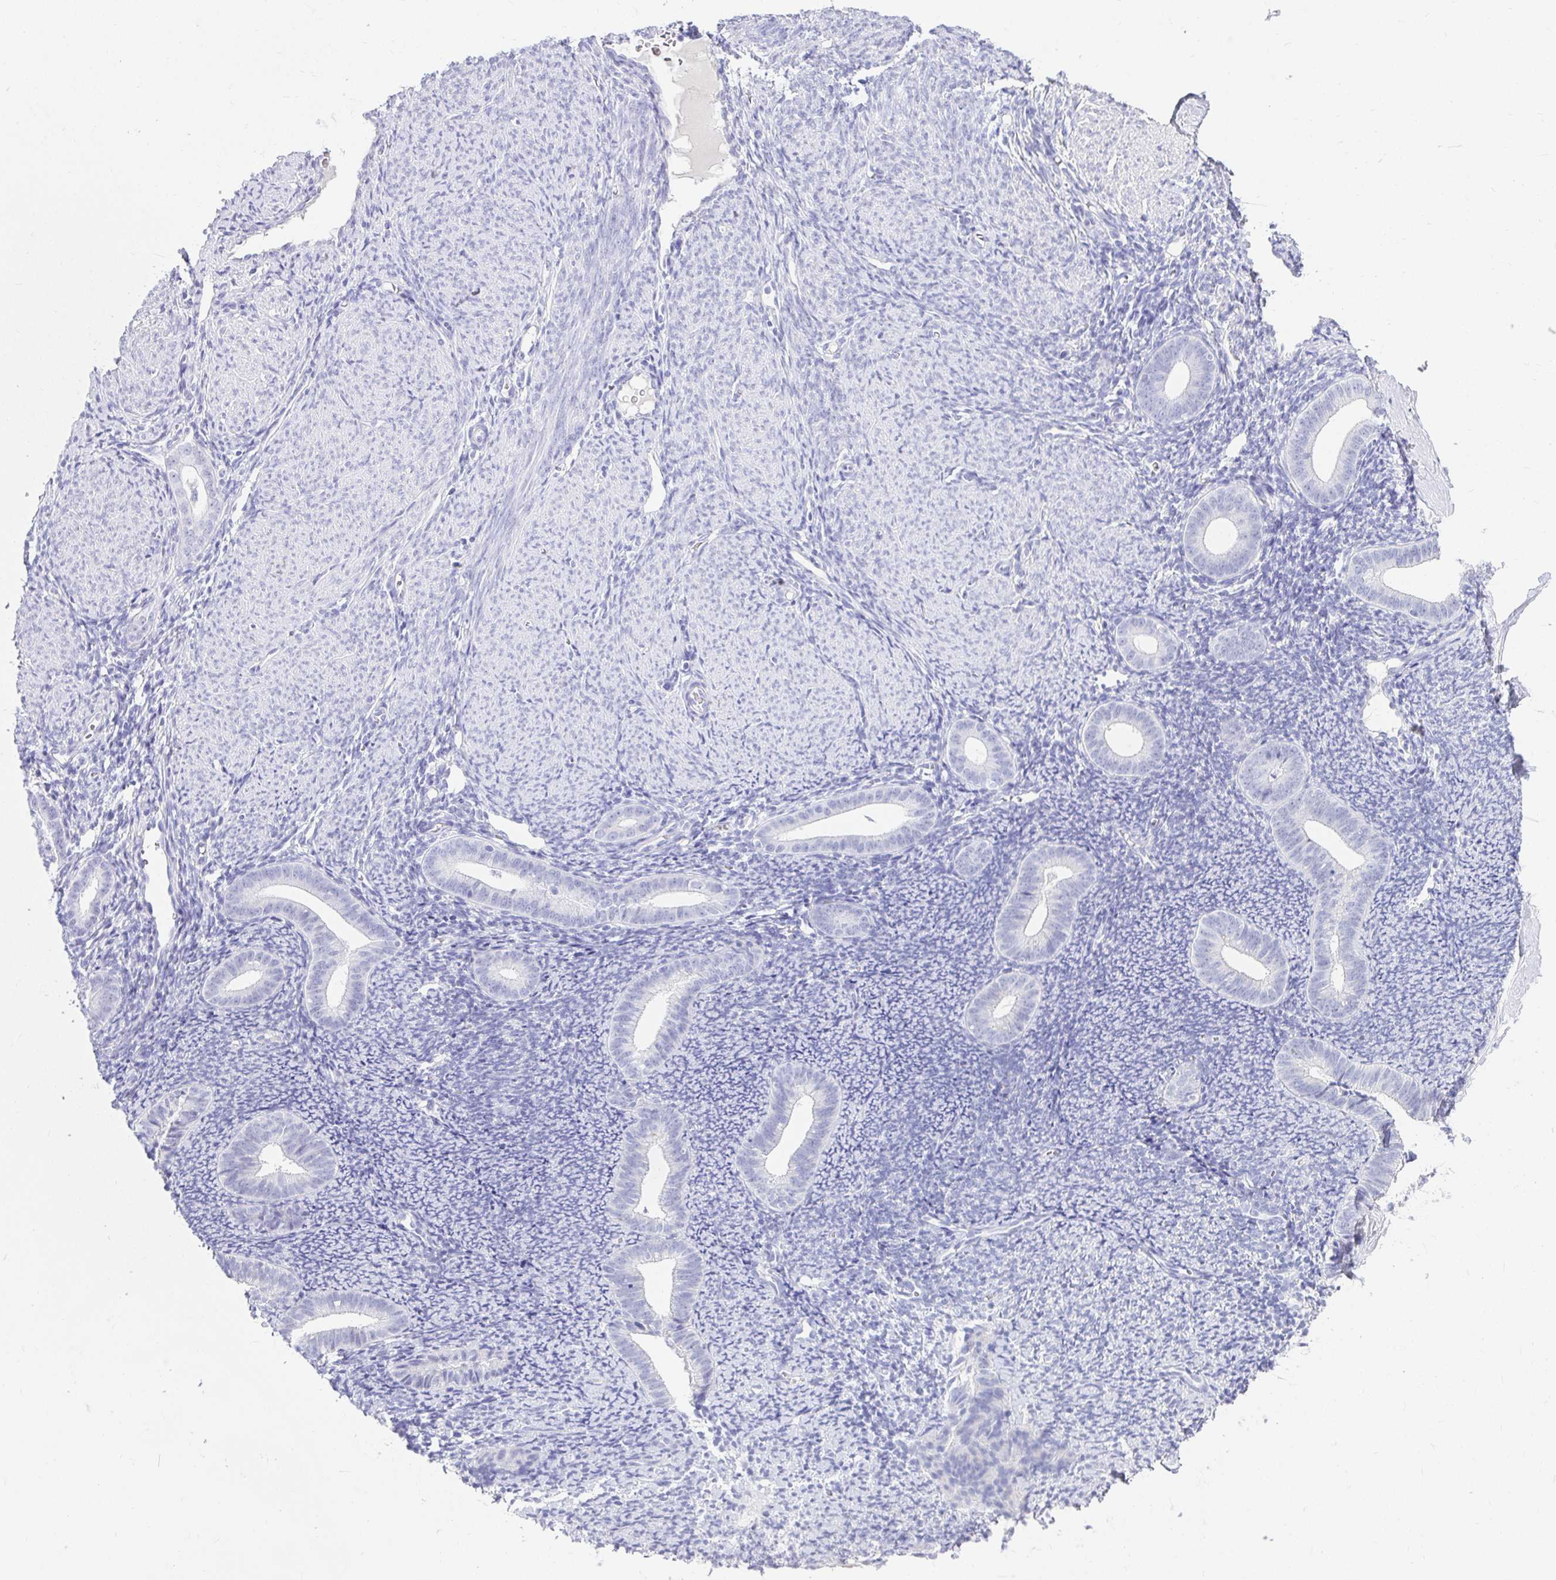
{"staining": {"intensity": "negative", "quantity": "none", "location": "none"}, "tissue": "endometrium", "cell_type": "Cells in endometrial stroma", "image_type": "normal", "snomed": [{"axis": "morphology", "description": "Normal tissue, NOS"}, {"axis": "topography", "description": "Endometrium"}], "caption": "The histopathology image reveals no staining of cells in endometrial stroma in normal endometrium.", "gene": "CHAT", "patient": {"sex": "female", "age": 39}}